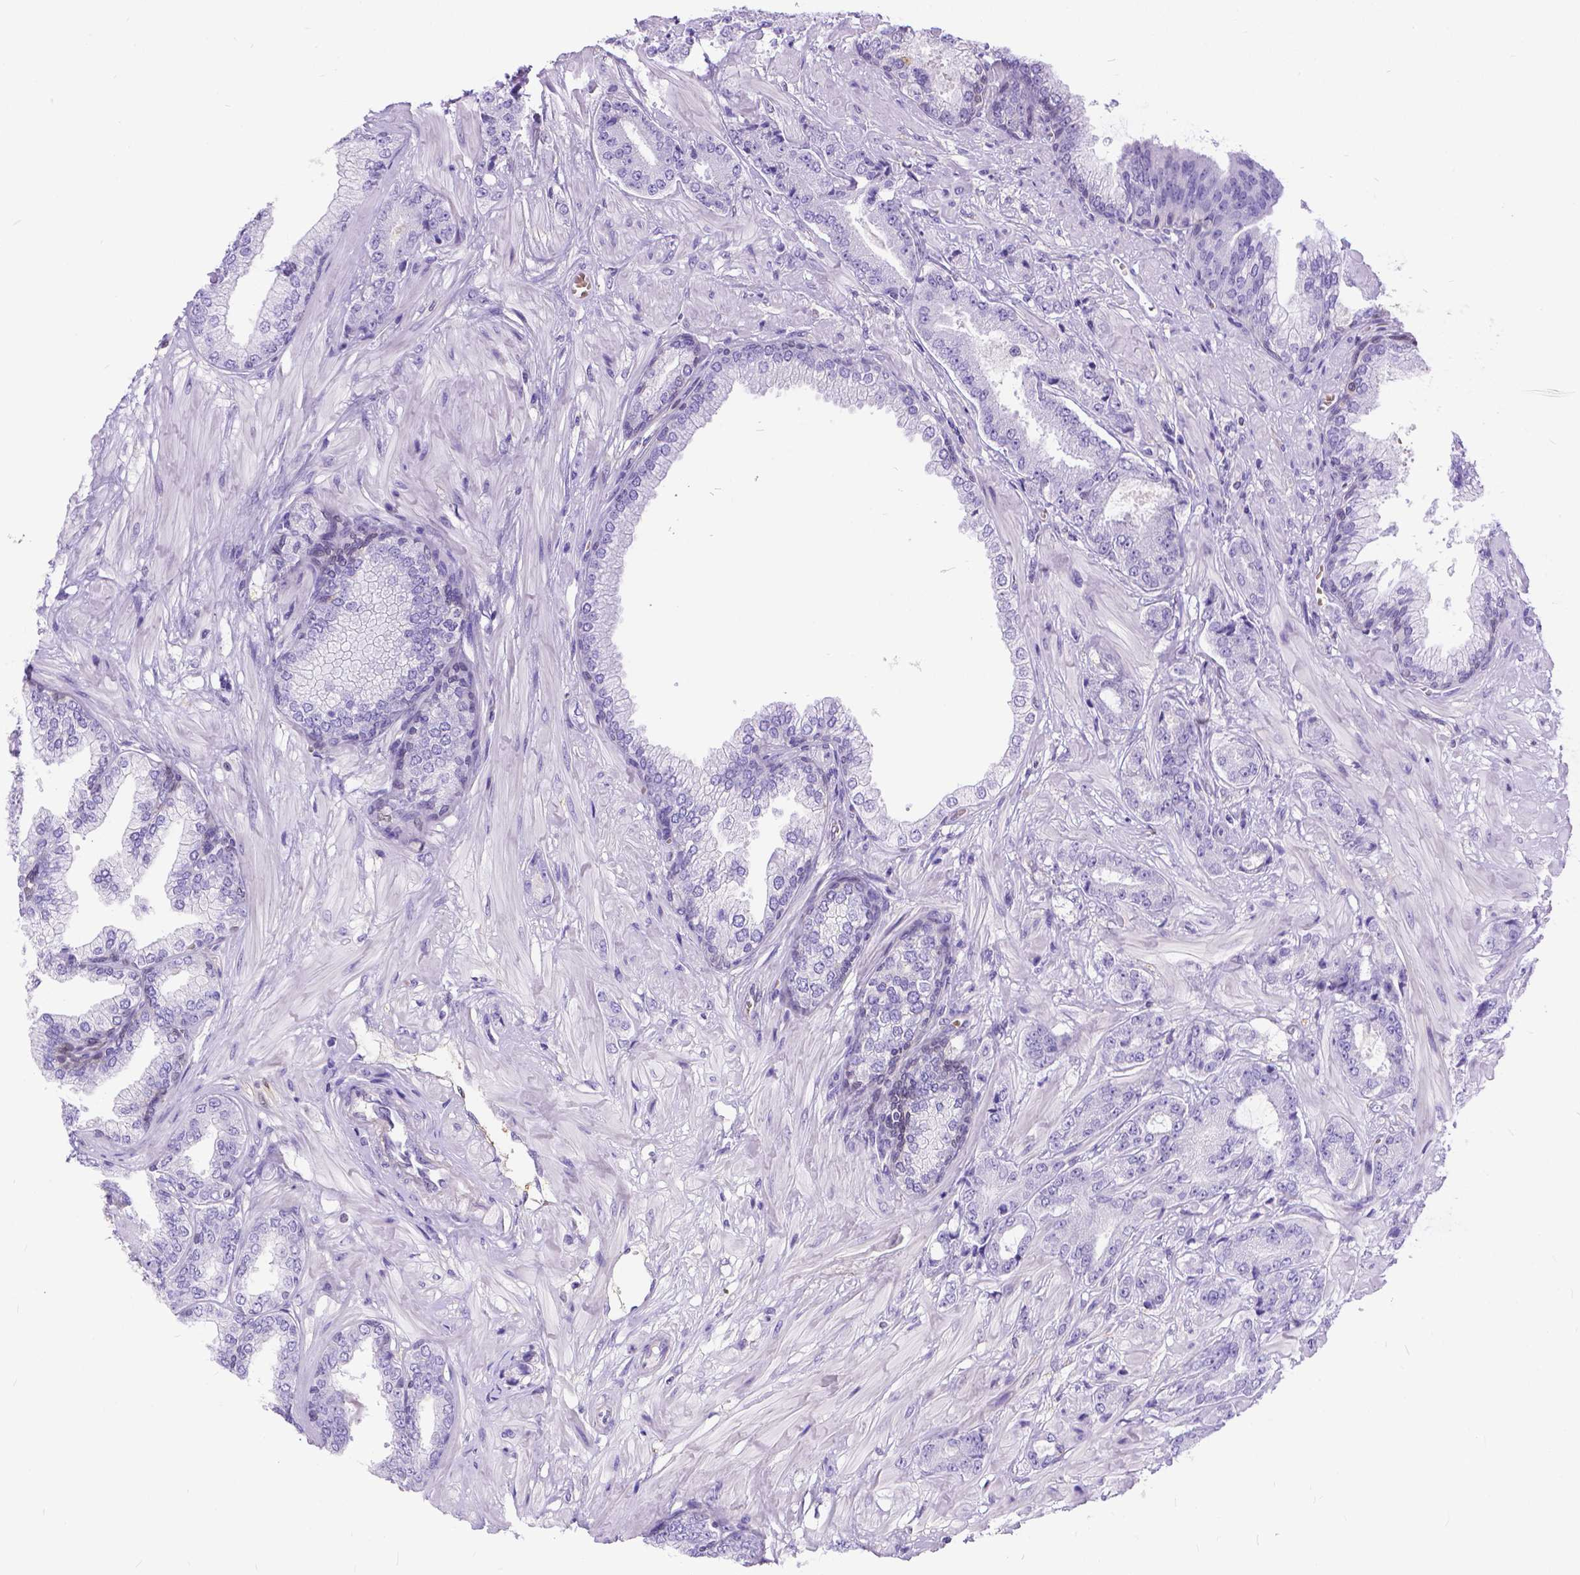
{"staining": {"intensity": "negative", "quantity": "none", "location": "none"}, "tissue": "prostate cancer", "cell_type": "Tumor cells", "image_type": "cancer", "snomed": [{"axis": "morphology", "description": "Adenocarcinoma, Low grade"}, {"axis": "topography", "description": "Prostate"}], "caption": "The IHC image has no significant expression in tumor cells of prostate adenocarcinoma (low-grade) tissue.", "gene": "TMEM169", "patient": {"sex": "male", "age": 55}}